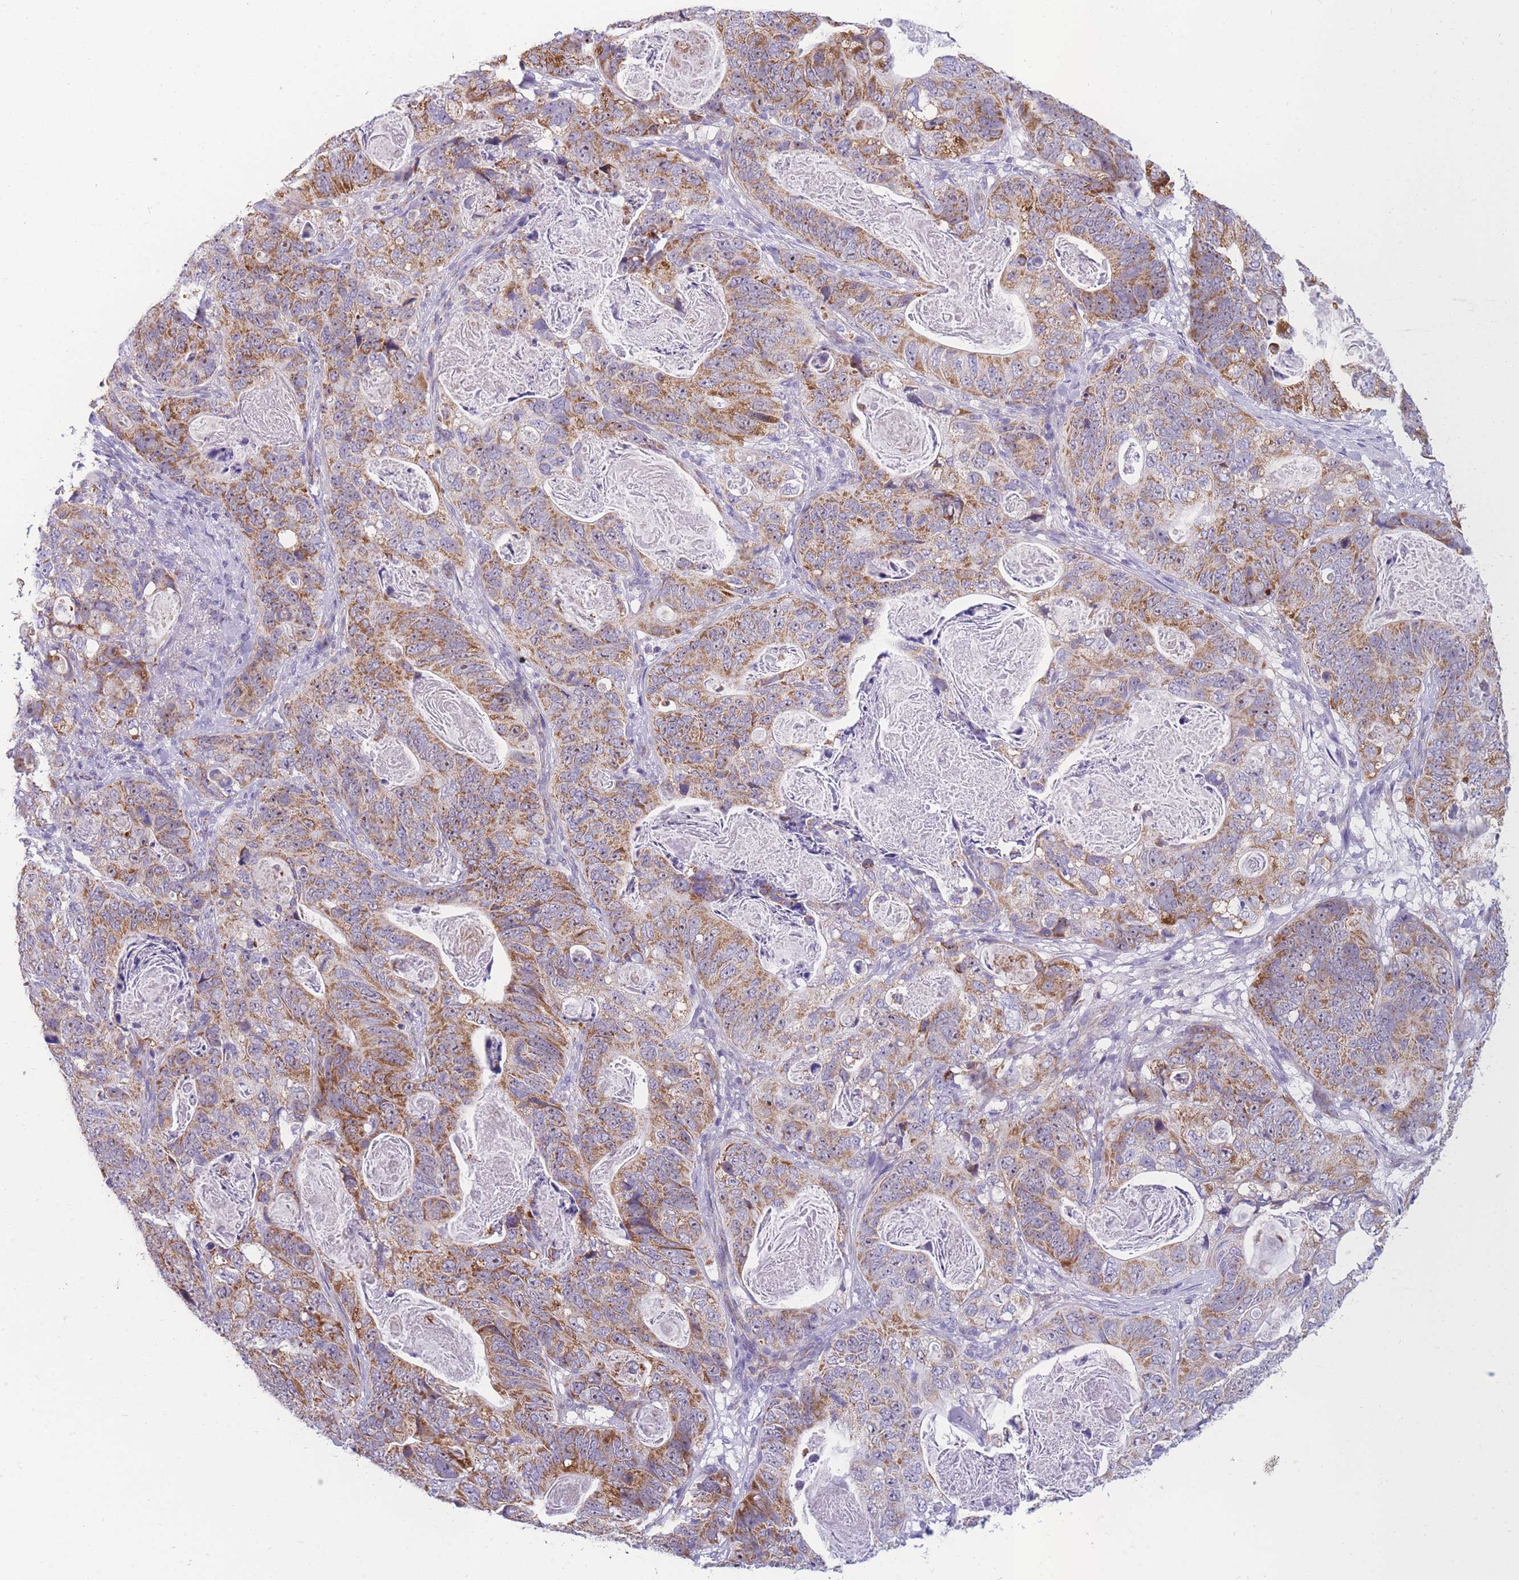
{"staining": {"intensity": "strong", "quantity": "25%-75%", "location": "cytoplasmic/membranous"}, "tissue": "stomach cancer", "cell_type": "Tumor cells", "image_type": "cancer", "snomed": [{"axis": "morphology", "description": "Normal tissue, NOS"}, {"axis": "morphology", "description": "Adenocarcinoma, NOS"}, {"axis": "topography", "description": "Stomach"}], "caption": "This is a photomicrograph of immunohistochemistry staining of stomach cancer, which shows strong staining in the cytoplasmic/membranous of tumor cells.", "gene": "DDX49", "patient": {"sex": "female", "age": 89}}